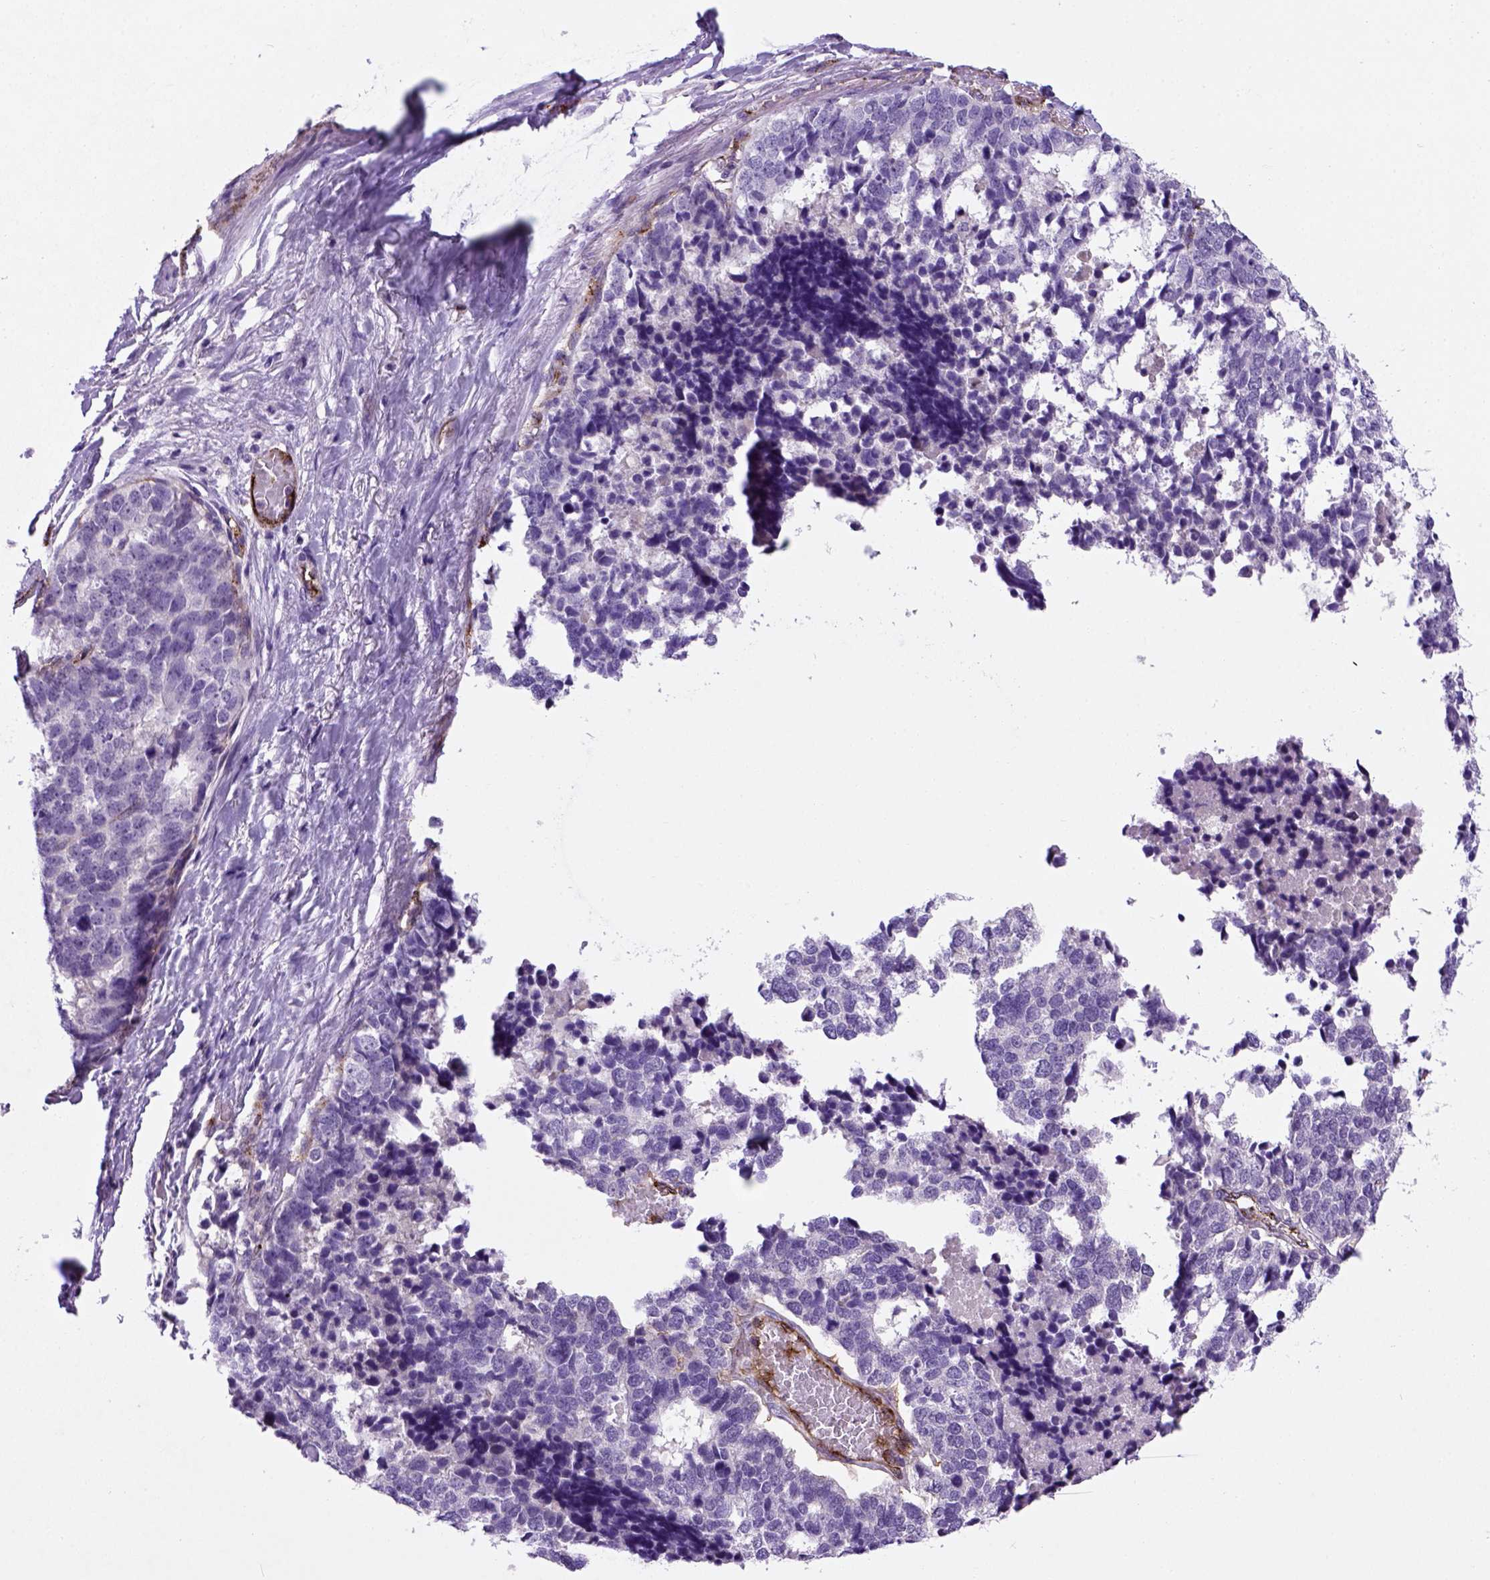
{"staining": {"intensity": "negative", "quantity": "none", "location": "none"}, "tissue": "stomach cancer", "cell_type": "Tumor cells", "image_type": "cancer", "snomed": [{"axis": "morphology", "description": "Adenocarcinoma, NOS"}, {"axis": "topography", "description": "Stomach"}], "caption": "This photomicrograph is of stomach adenocarcinoma stained with IHC to label a protein in brown with the nuclei are counter-stained blue. There is no expression in tumor cells.", "gene": "VWF", "patient": {"sex": "male", "age": 69}}